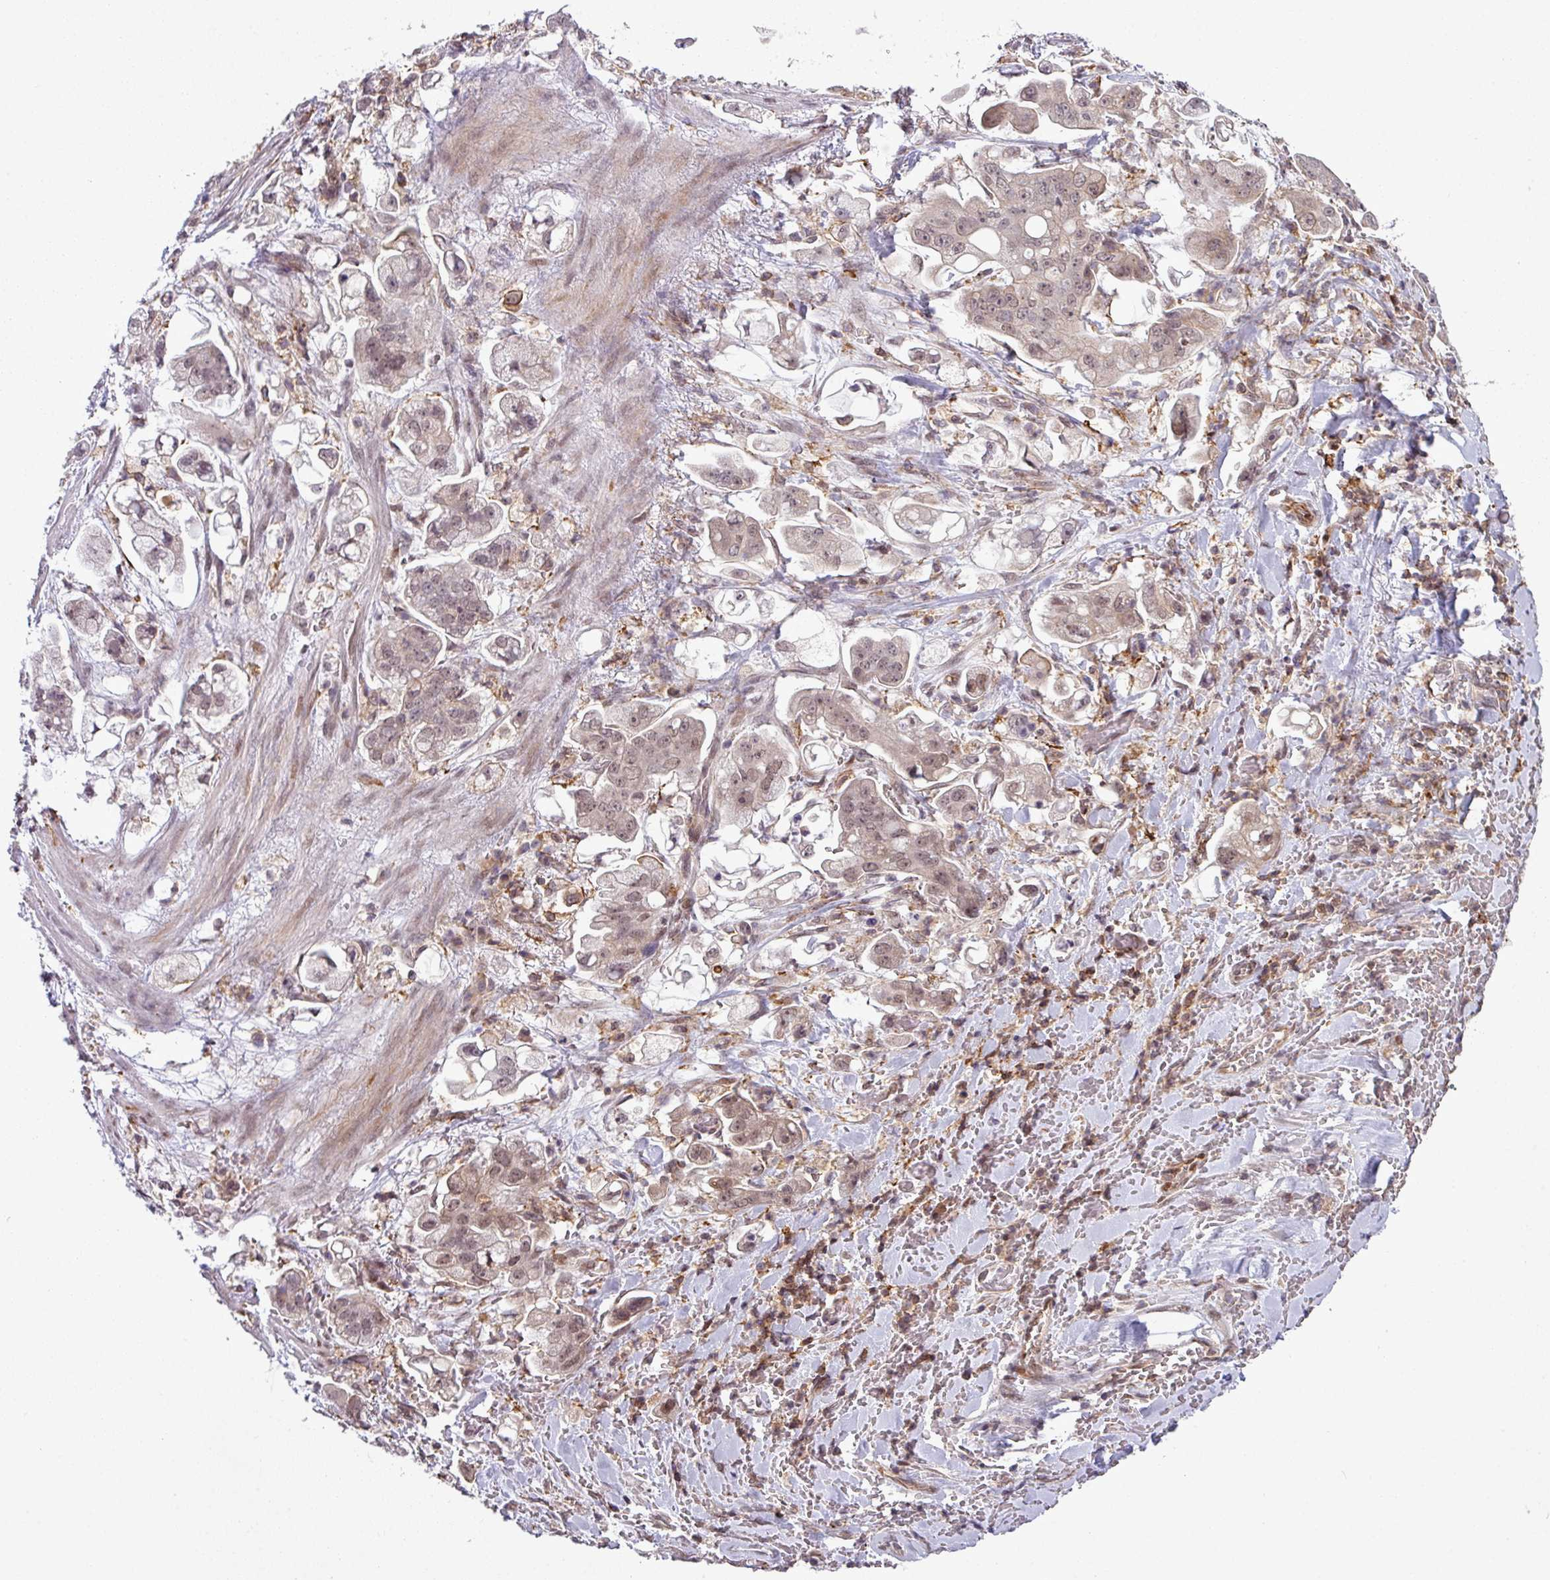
{"staining": {"intensity": "weak", "quantity": "25%-75%", "location": "nuclear"}, "tissue": "stomach cancer", "cell_type": "Tumor cells", "image_type": "cancer", "snomed": [{"axis": "morphology", "description": "Adenocarcinoma, NOS"}, {"axis": "topography", "description": "Stomach"}], "caption": "A low amount of weak nuclear expression is identified in approximately 25%-75% of tumor cells in stomach adenocarcinoma tissue.", "gene": "ZC2HC1C", "patient": {"sex": "male", "age": 62}}